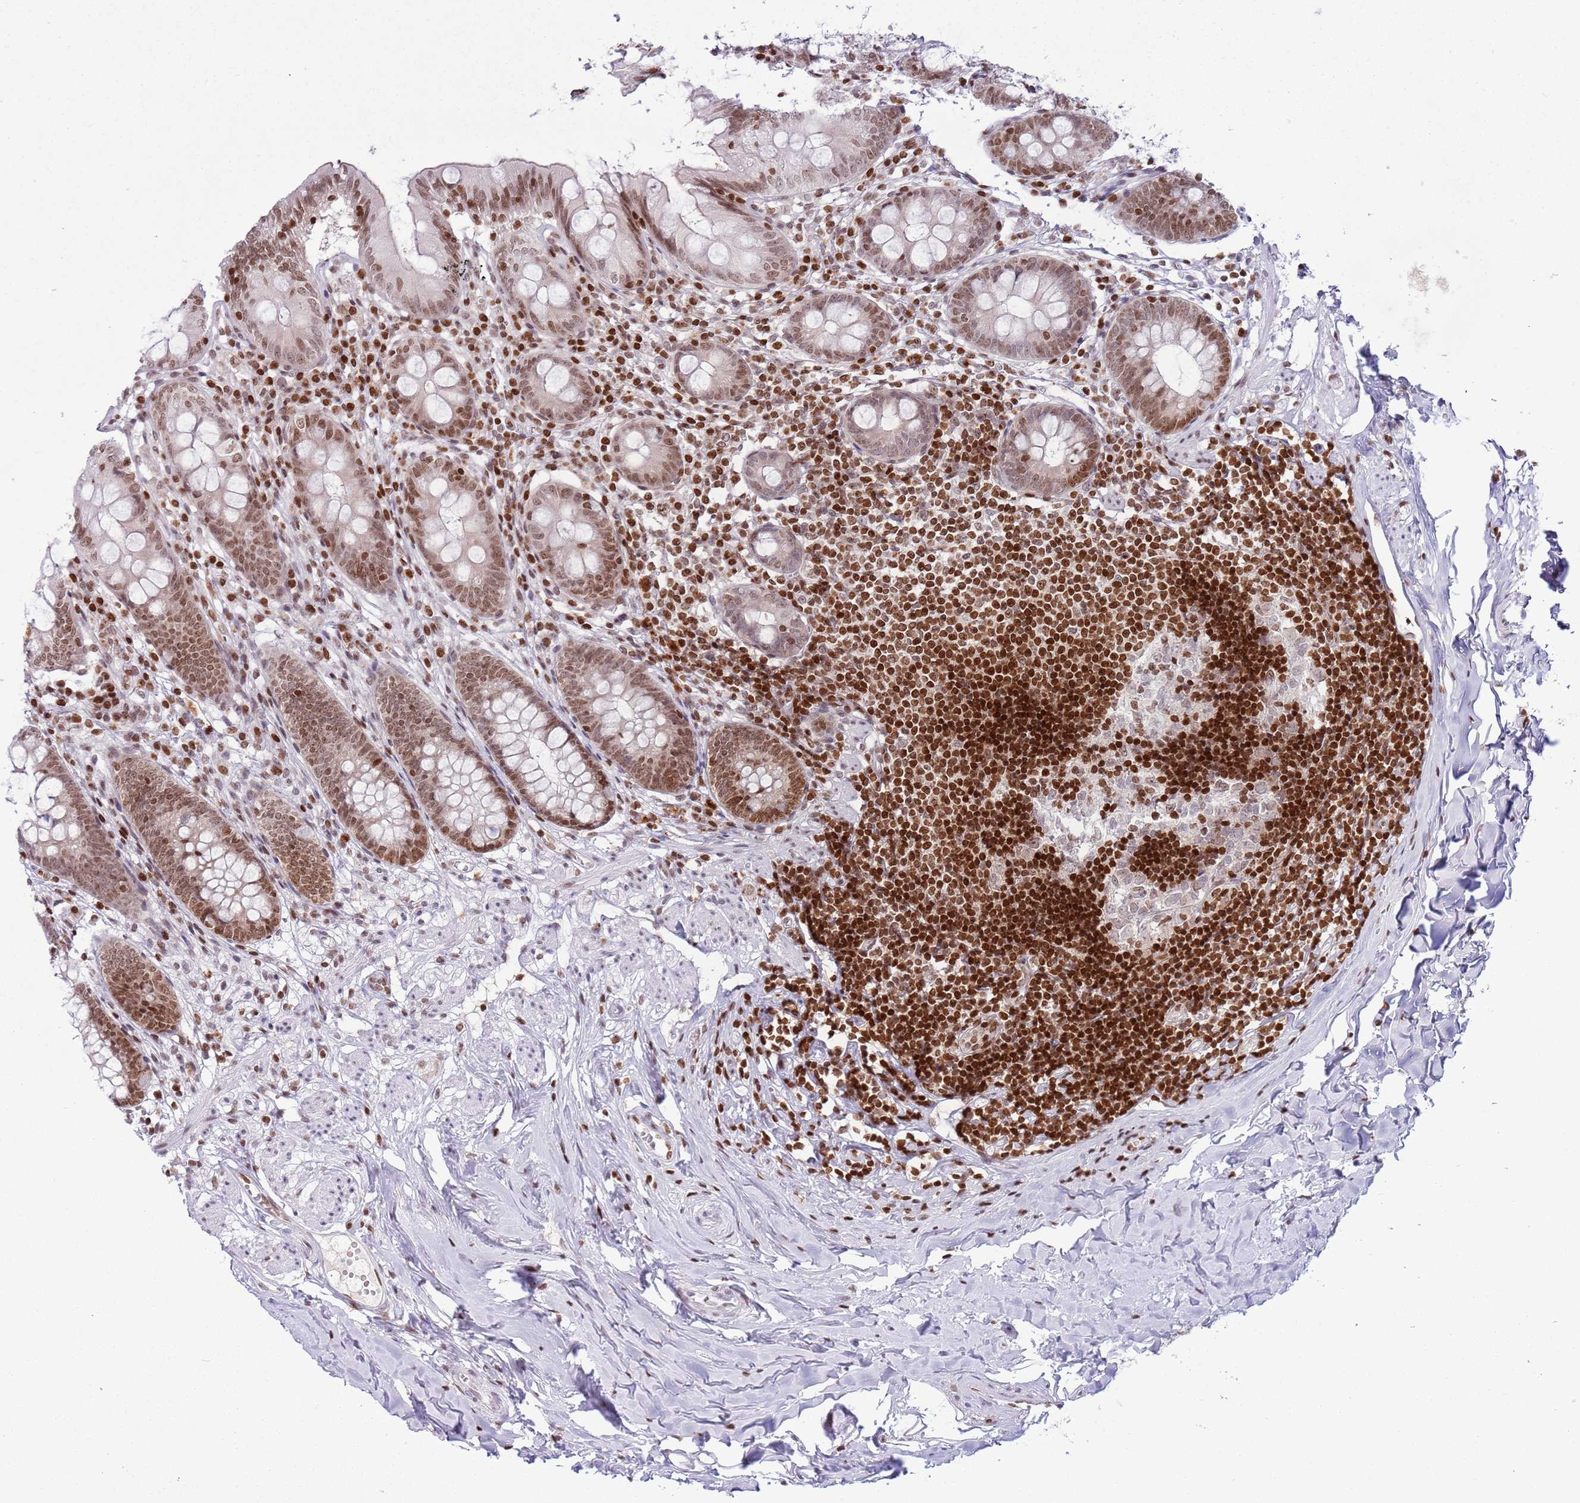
{"staining": {"intensity": "moderate", "quantity": ">75%", "location": "nuclear"}, "tissue": "appendix", "cell_type": "Glandular cells", "image_type": "normal", "snomed": [{"axis": "morphology", "description": "Normal tissue, NOS"}, {"axis": "topography", "description": "Appendix"}], "caption": "The micrograph exhibits staining of benign appendix, revealing moderate nuclear protein staining (brown color) within glandular cells. Ihc stains the protein of interest in brown and the nuclei are stained blue.", "gene": "SELENOH", "patient": {"sex": "female", "age": 51}}